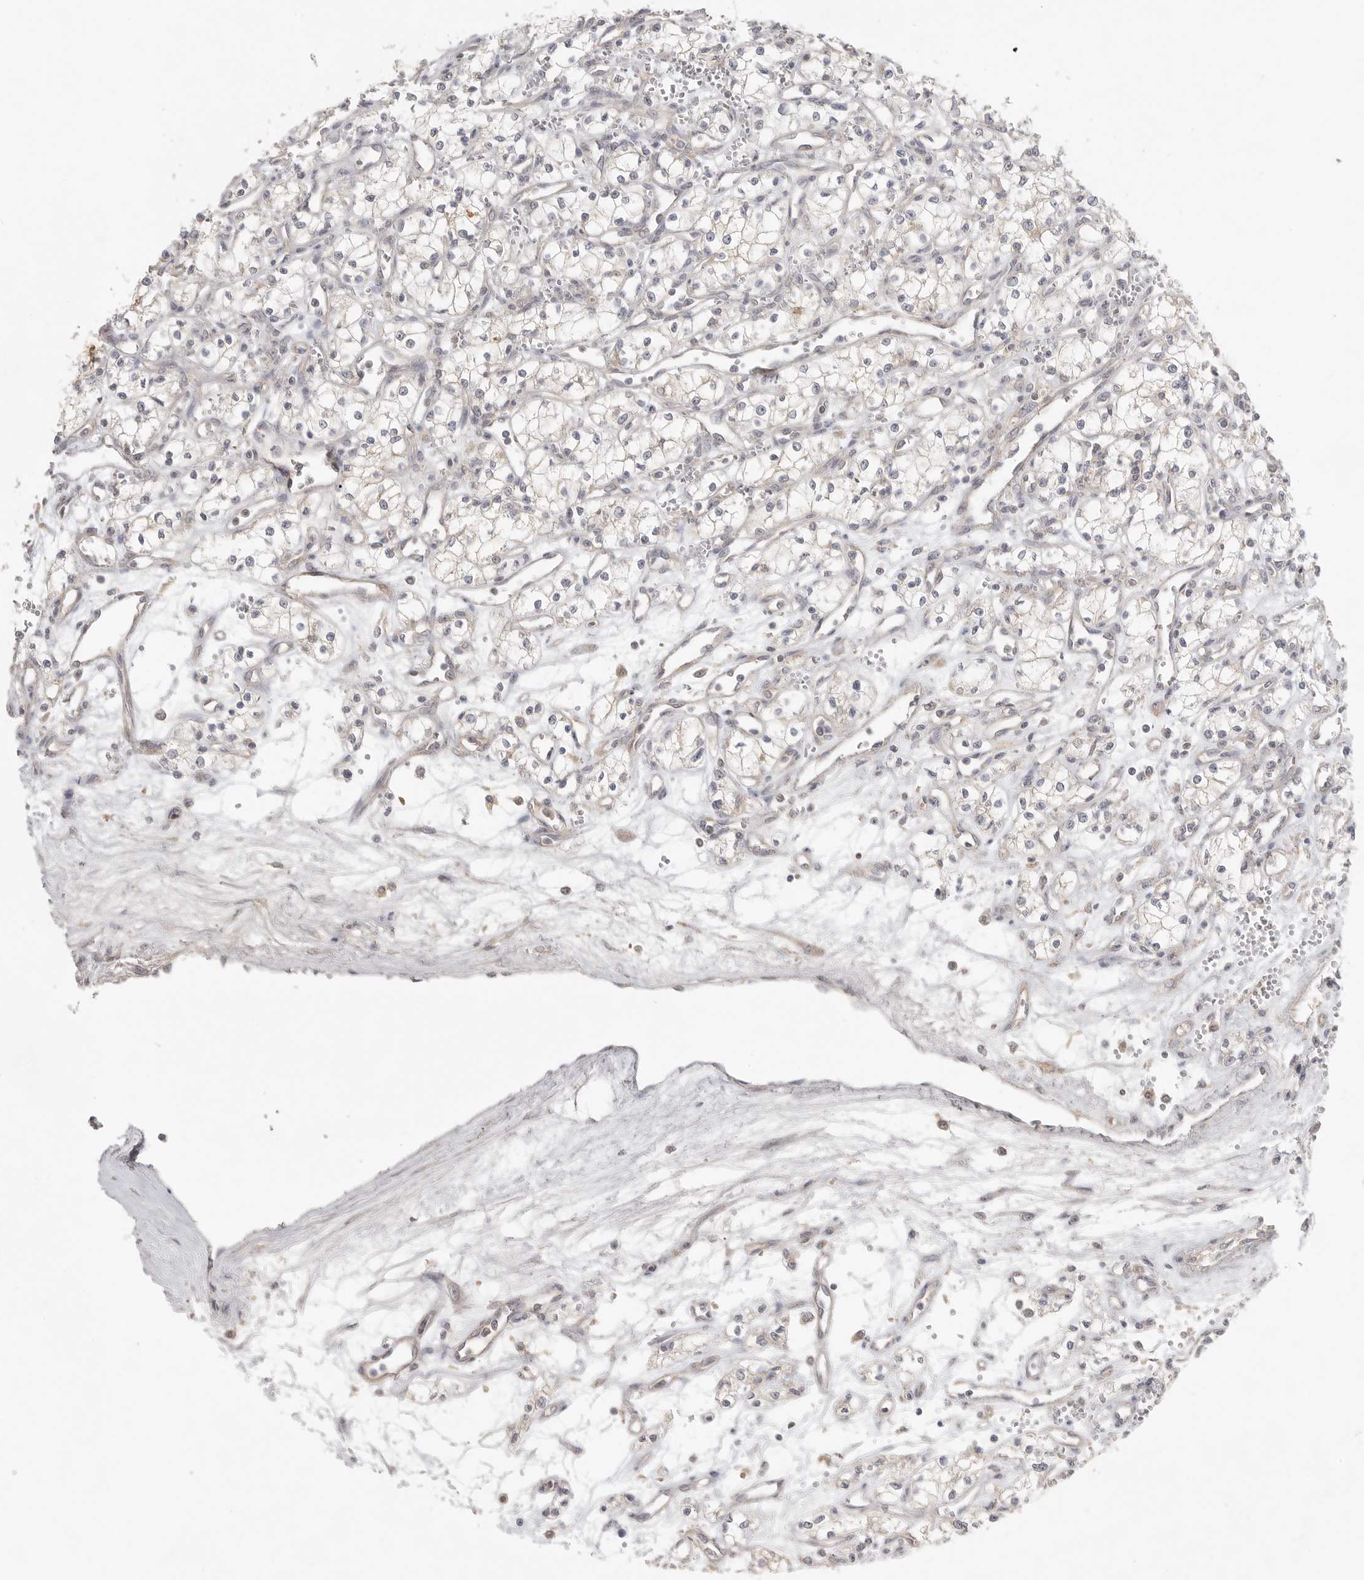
{"staining": {"intensity": "negative", "quantity": "none", "location": "none"}, "tissue": "renal cancer", "cell_type": "Tumor cells", "image_type": "cancer", "snomed": [{"axis": "morphology", "description": "Adenocarcinoma, NOS"}, {"axis": "topography", "description": "Kidney"}], "caption": "Tumor cells are negative for brown protein staining in adenocarcinoma (renal).", "gene": "SLC25A36", "patient": {"sex": "male", "age": 59}}